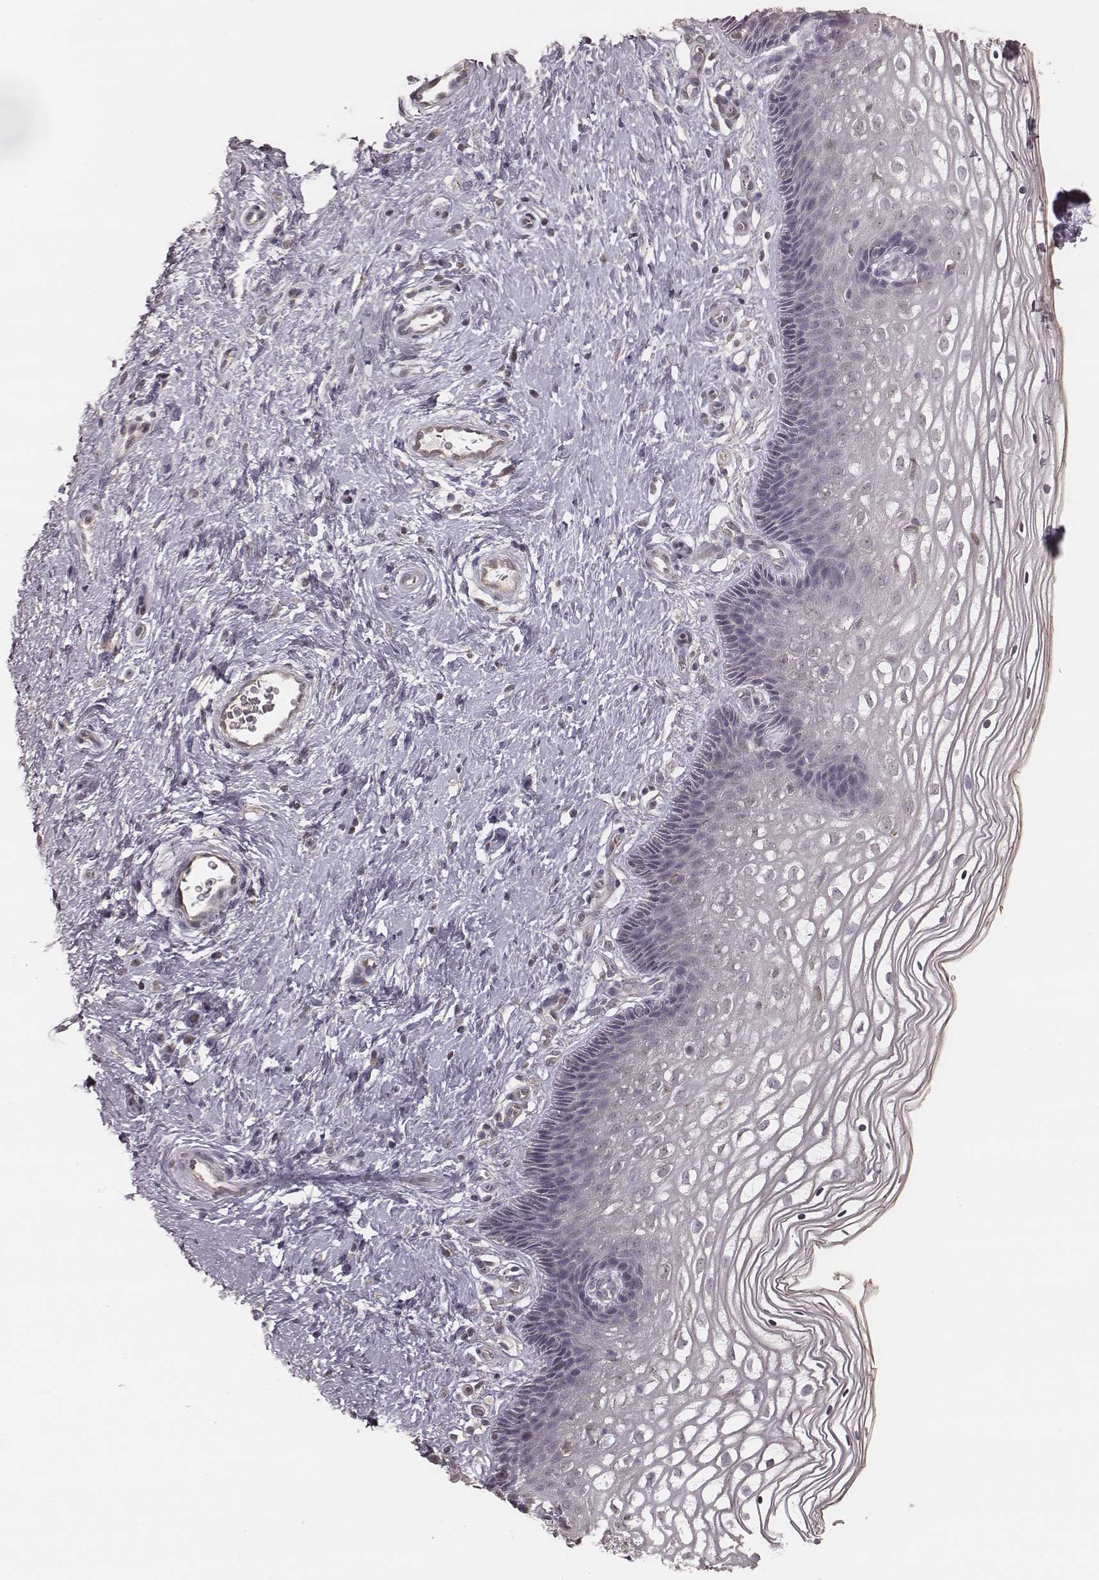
{"staining": {"intensity": "negative", "quantity": "none", "location": "none"}, "tissue": "cervix", "cell_type": "Glandular cells", "image_type": "normal", "snomed": [{"axis": "morphology", "description": "Normal tissue, NOS"}, {"axis": "topography", "description": "Cervix"}], "caption": "Glandular cells are negative for protein expression in unremarkable human cervix. (DAB (3,3'-diaminobenzidine) immunohistochemistry visualized using brightfield microscopy, high magnification).", "gene": "SLC7A4", "patient": {"sex": "female", "age": 34}}